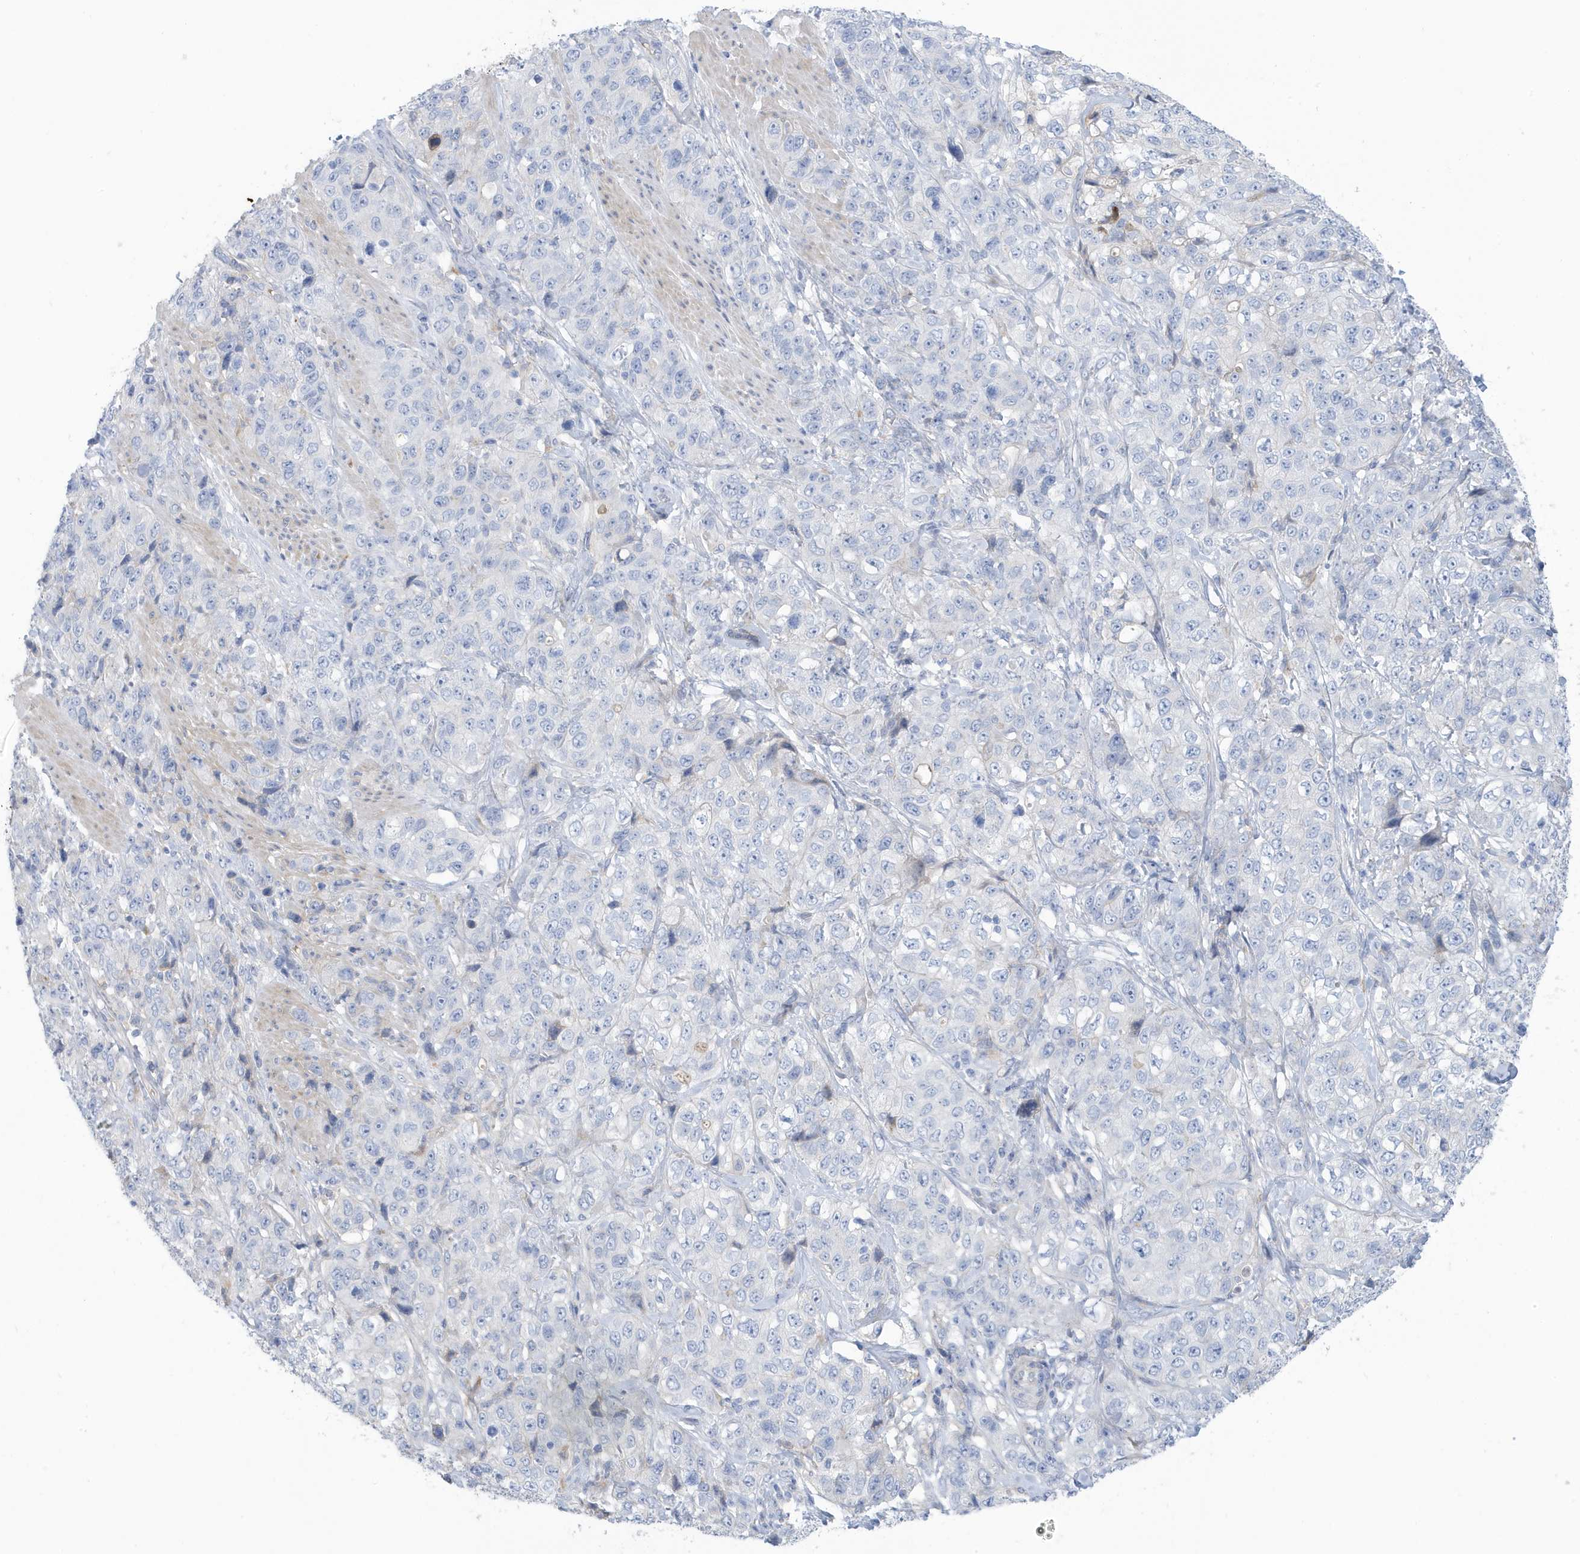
{"staining": {"intensity": "negative", "quantity": "none", "location": "none"}, "tissue": "stomach cancer", "cell_type": "Tumor cells", "image_type": "cancer", "snomed": [{"axis": "morphology", "description": "Adenocarcinoma, NOS"}, {"axis": "topography", "description": "Stomach"}], "caption": "Histopathology image shows no protein expression in tumor cells of adenocarcinoma (stomach) tissue.", "gene": "ATP13A5", "patient": {"sex": "male", "age": 48}}